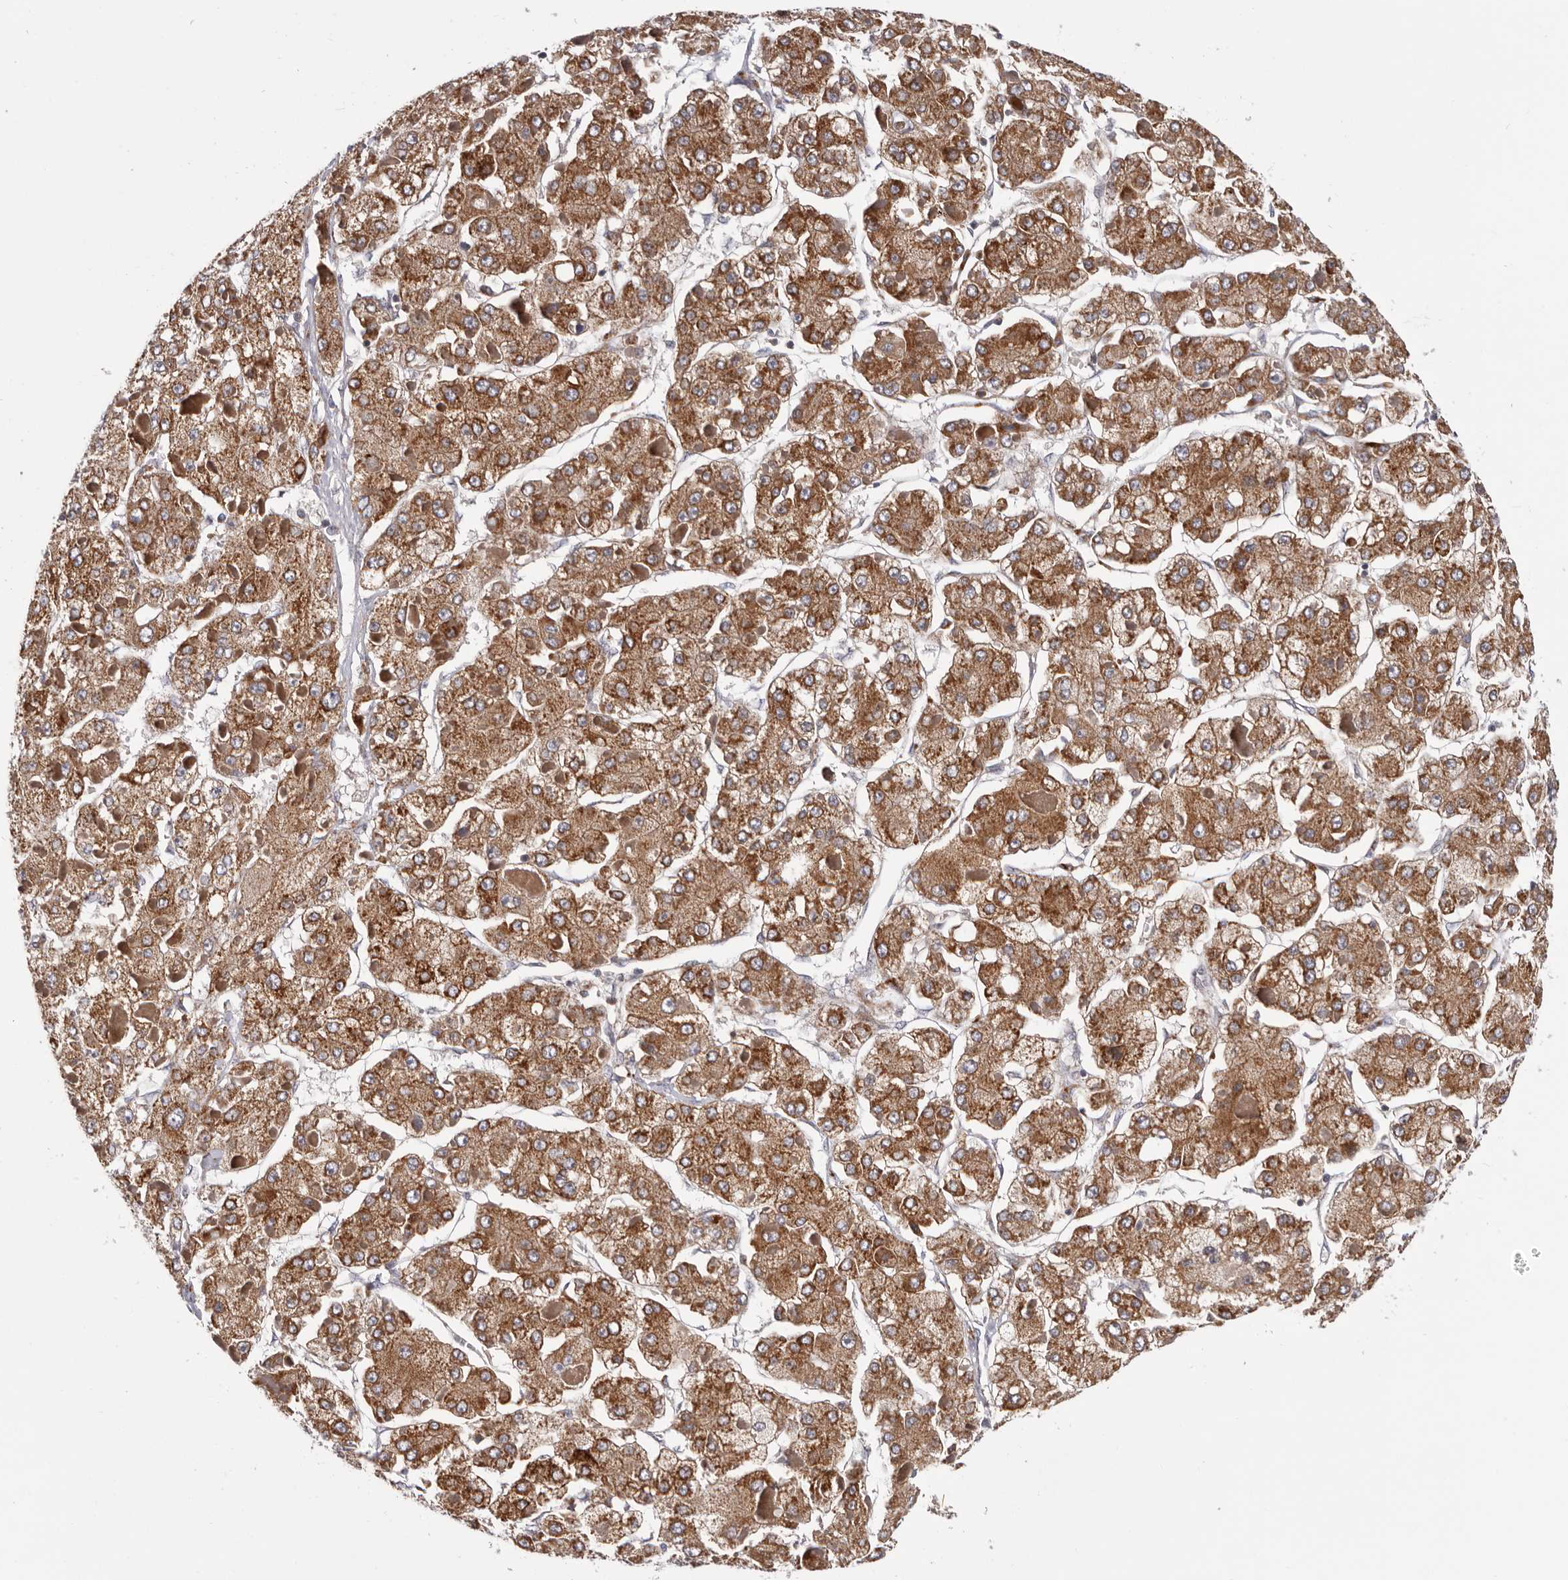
{"staining": {"intensity": "moderate", "quantity": ">75%", "location": "cytoplasmic/membranous"}, "tissue": "liver cancer", "cell_type": "Tumor cells", "image_type": "cancer", "snomed": [{"axis": "morphology", "description": "Carcinoma, Hepatocellular, NOS"}, {"axis": "topography", "description": "Liver"}], "caption": "DAB immunohistochemical staining of liver cancer displays moderate cytoplasmic/membranous protein expression in about >75% of tumor cells.", "gene": "TOR3A", "patient": {"sex": "female", "age": 73}}